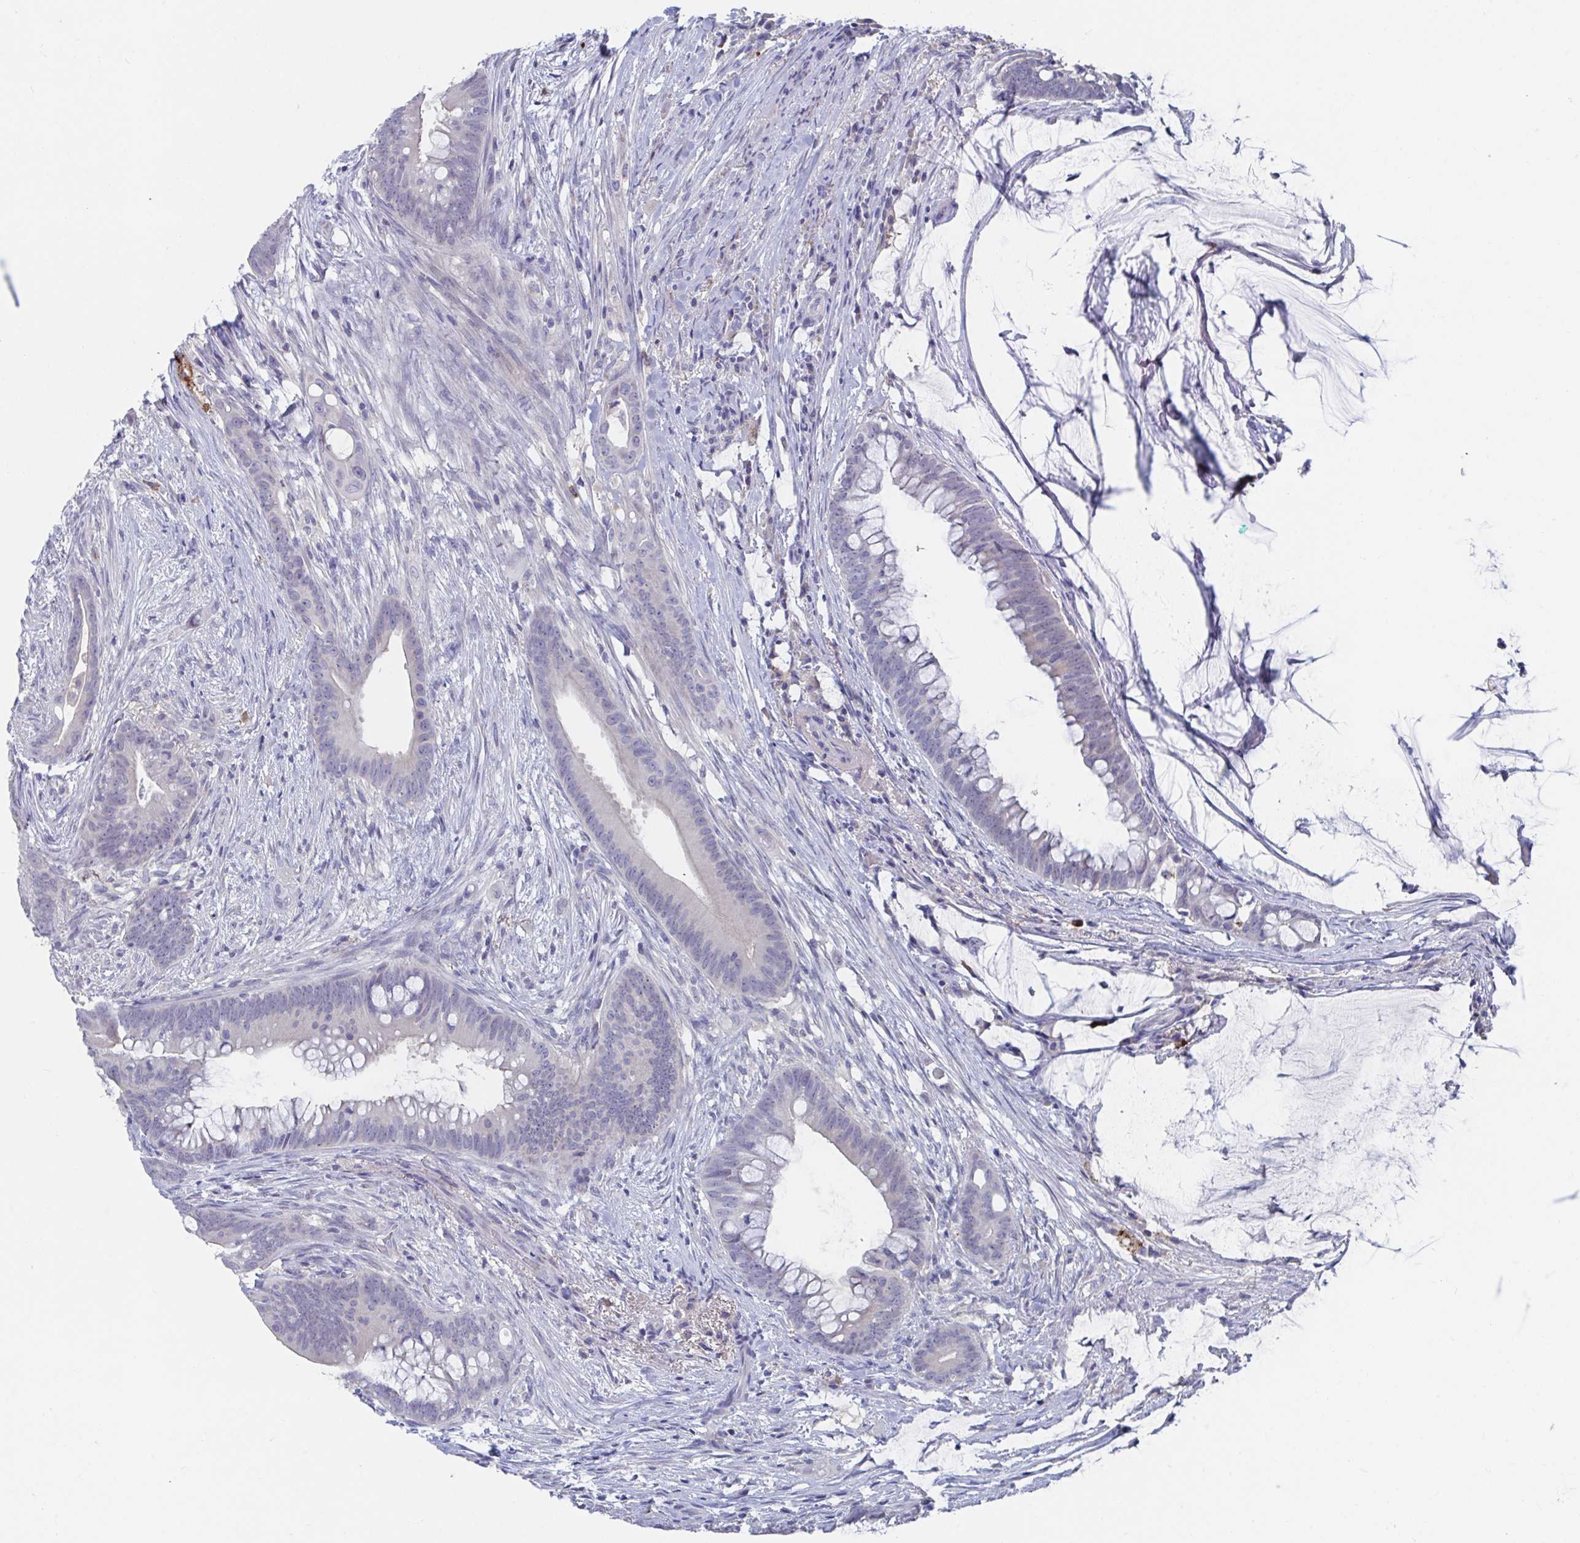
{"staining": {"intensity": "negative", "quantity": "none", "location": "none"}, "tissue": "colorectal cancer", "cell_type": "Tumor cells", "image_type": "cancer", "snomed": [{"axis": "morphology", "description": "Adenocarcinoma, NOS"}, {"axis": "topography", "description": "Colon"}], "caption": "Immunohistochemistry photomicrograph of neoplastic tissue: colorectal cancer stained with DAB shows no significant protein positivity in tumor cells.", "gene": "KCNK5", "patient": {"sex": "male", "age": 62}}